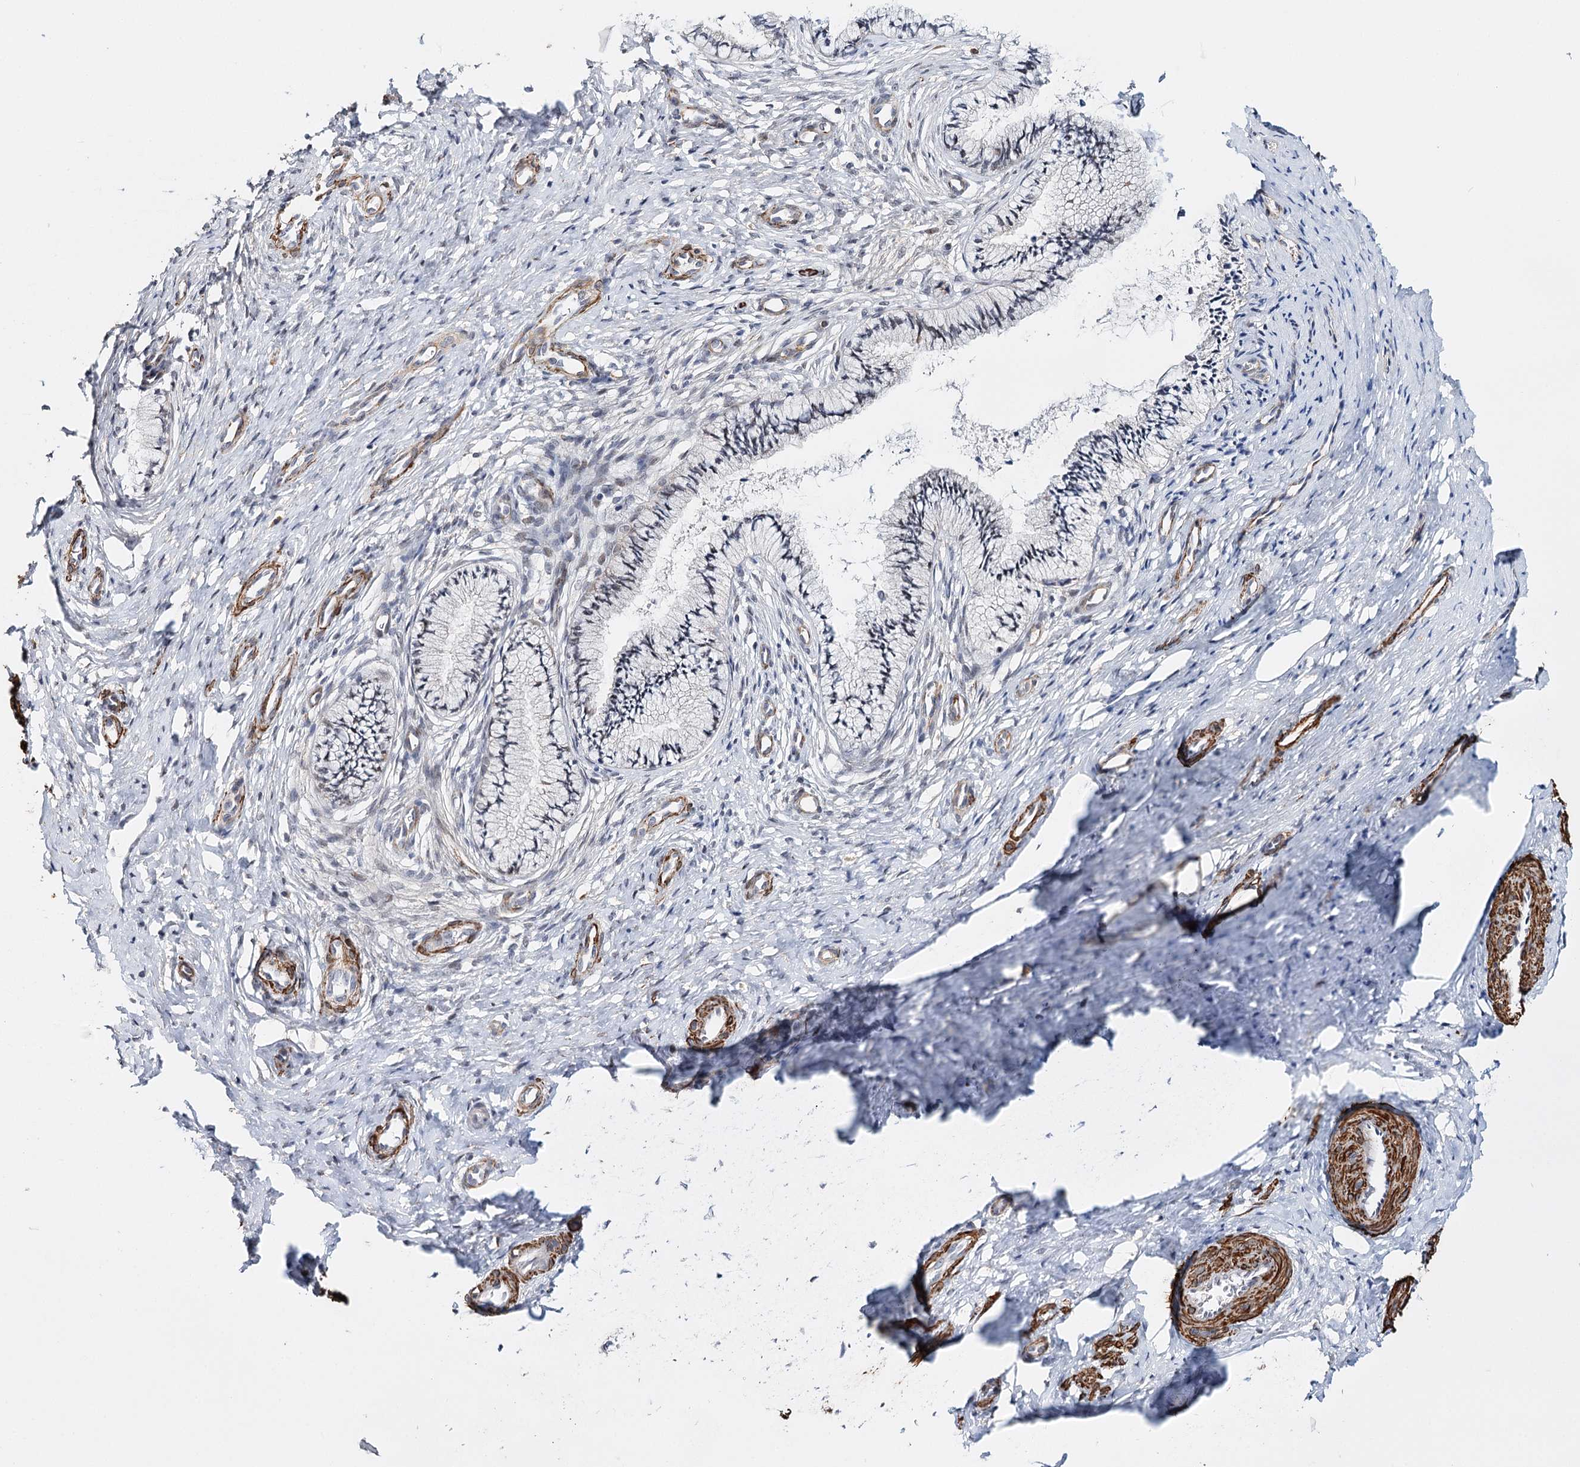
{"staining": {"intensity": "negative", "quantity": "none", "location": "none"}, "tissue": "cervix", "cell_type": "Glandular cells", "image_type": "normal", "snomed": [{"axis": "morphology", "description": "Normal tissue, NOS"}, {"axis": "topography", "description": "Cervix"}], "caption": "Immunohistochemistry of benign human cervix demonstrates no staining in glandular cells. (DAB (3,3'-diaminobenzidine) immunohistochemistry, high magnification).", "gene": "CFAP46", "patient": {"sex": "female", "age": 36}}